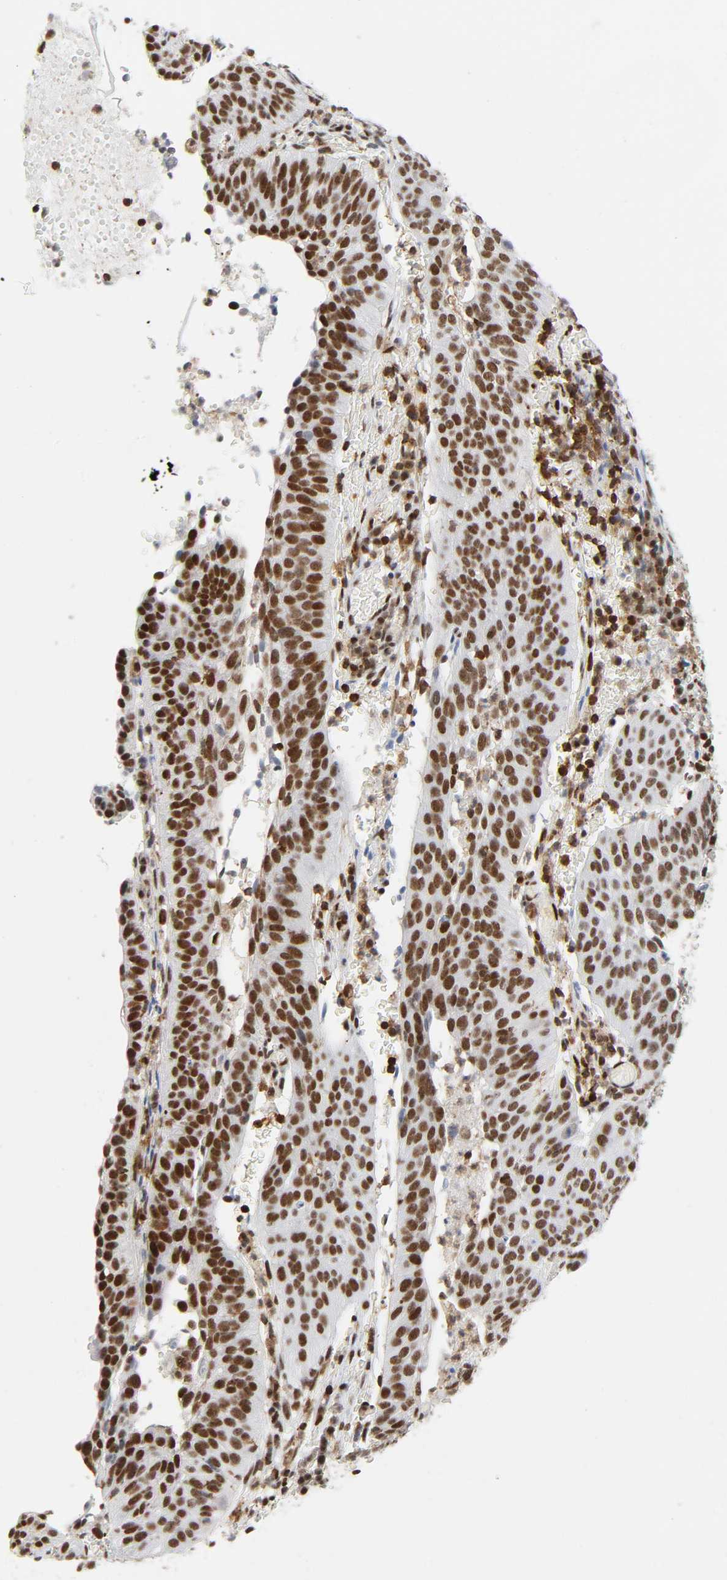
{"staining": {"intensity": "strong", "quantity": ">75%", "location": "nuclear"}, "tissue": "cervical cancer", "cell_type": "Tumor cells", "image_type": "cancer", "snomed": [{"axis": "morphology", "description": "Squamous cell carcinoma, NOS"}, {"axis": "topography", "description": "Cervix"}], "caption": "There is high levels of strong nuclear staining in tumor cells of cervical cancer (squamous cell carcinoma), as demonstrated by immunohistochemical staining (brown color).", "gene": "WAS", "patient": {"sex": "female", "age": 39}}